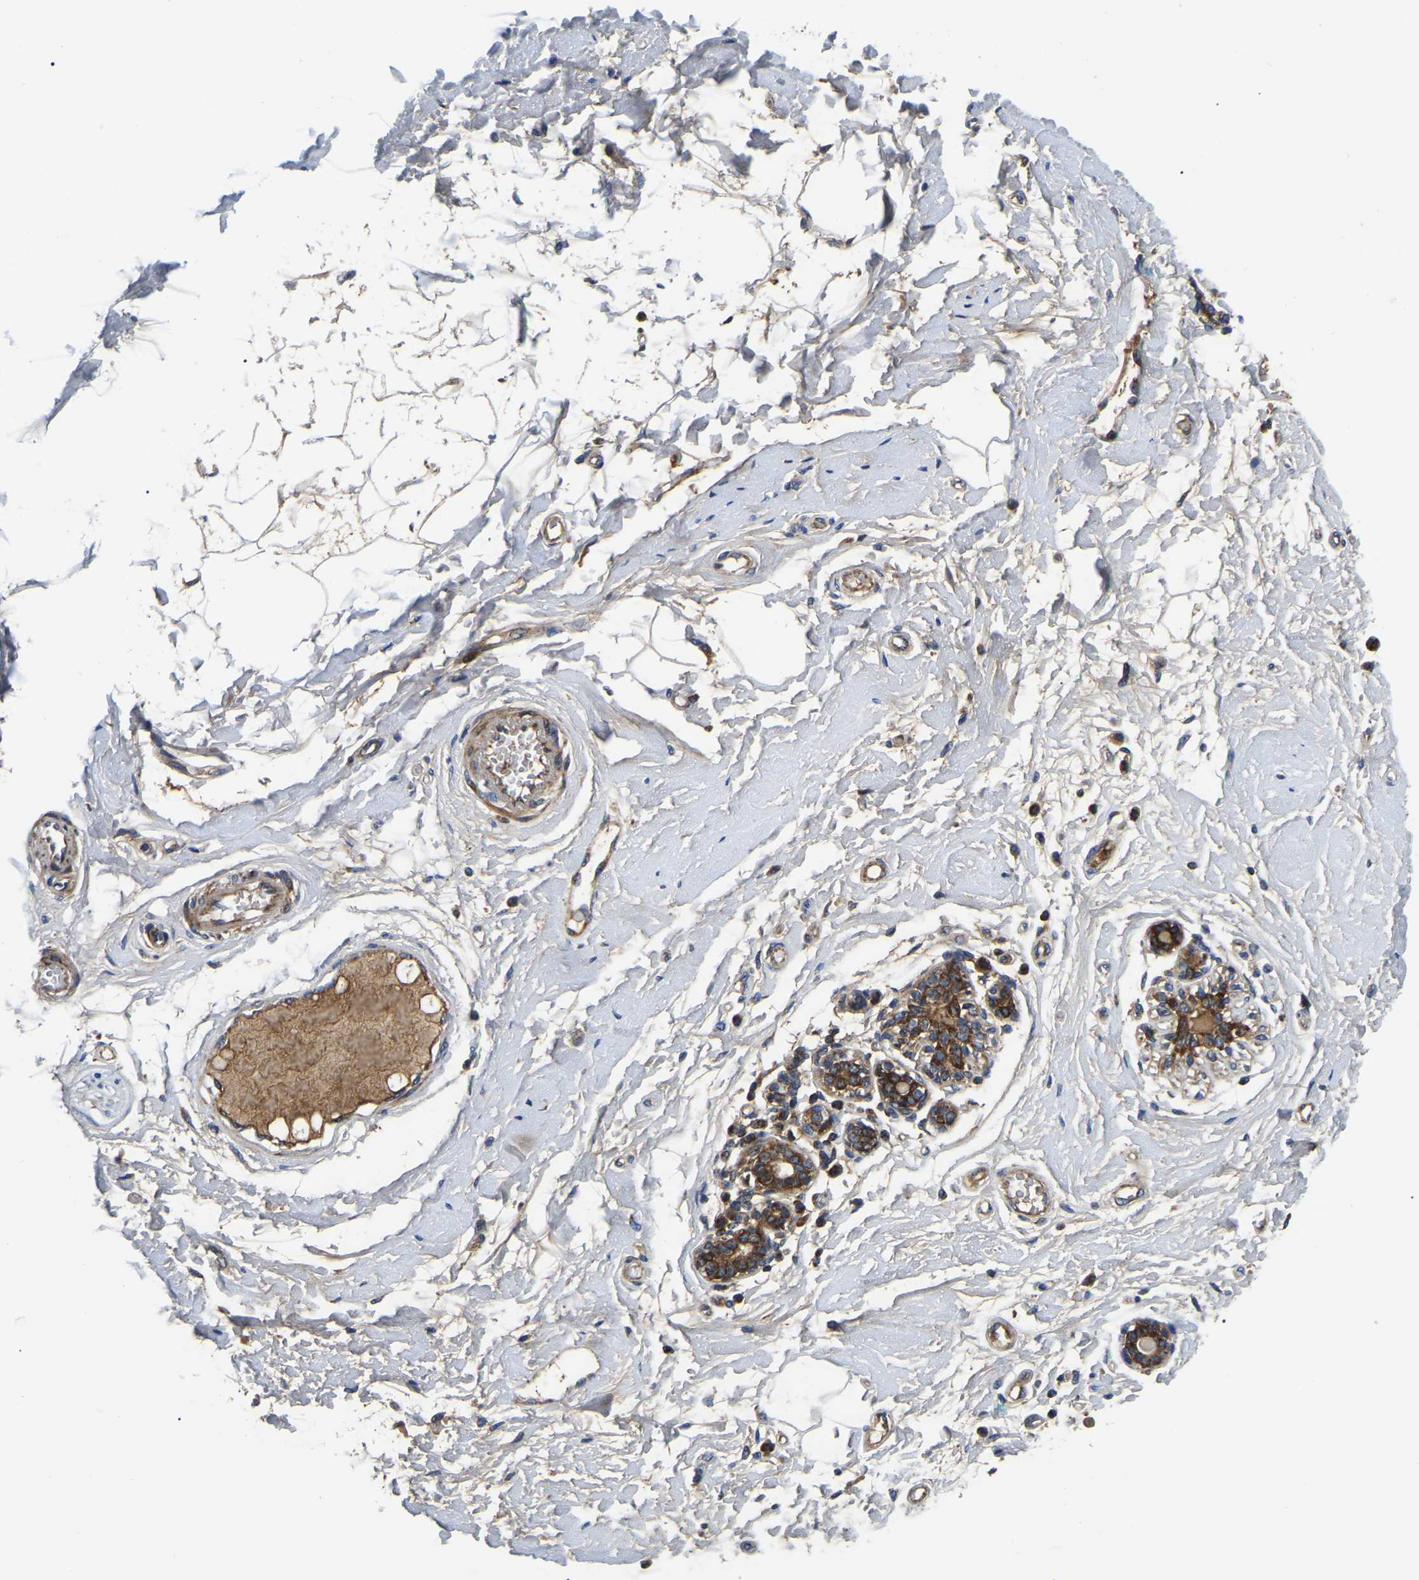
{"staining": {"intensity": "weak", "quantity": ">75%", "location": "cytoplasmic/membranous"}, "tissue": "breast", "cell_type": "Adipocytes", "image_type": "normal", "snomed": [{"axis": "morphology", "description": "Normal tissue, NOS"}, {"axis": "morphology", "description": "Lobular carcinoma"}, {"axis": "topography", "description": "Breast"}], "caption": "Protein analysis of normal breast demonstrates weak cytoplasmic/membranous positivity in about >75% of adipocytes.", "gene": "PPM1E", "patient": {"sex": "female", "age": 59}}